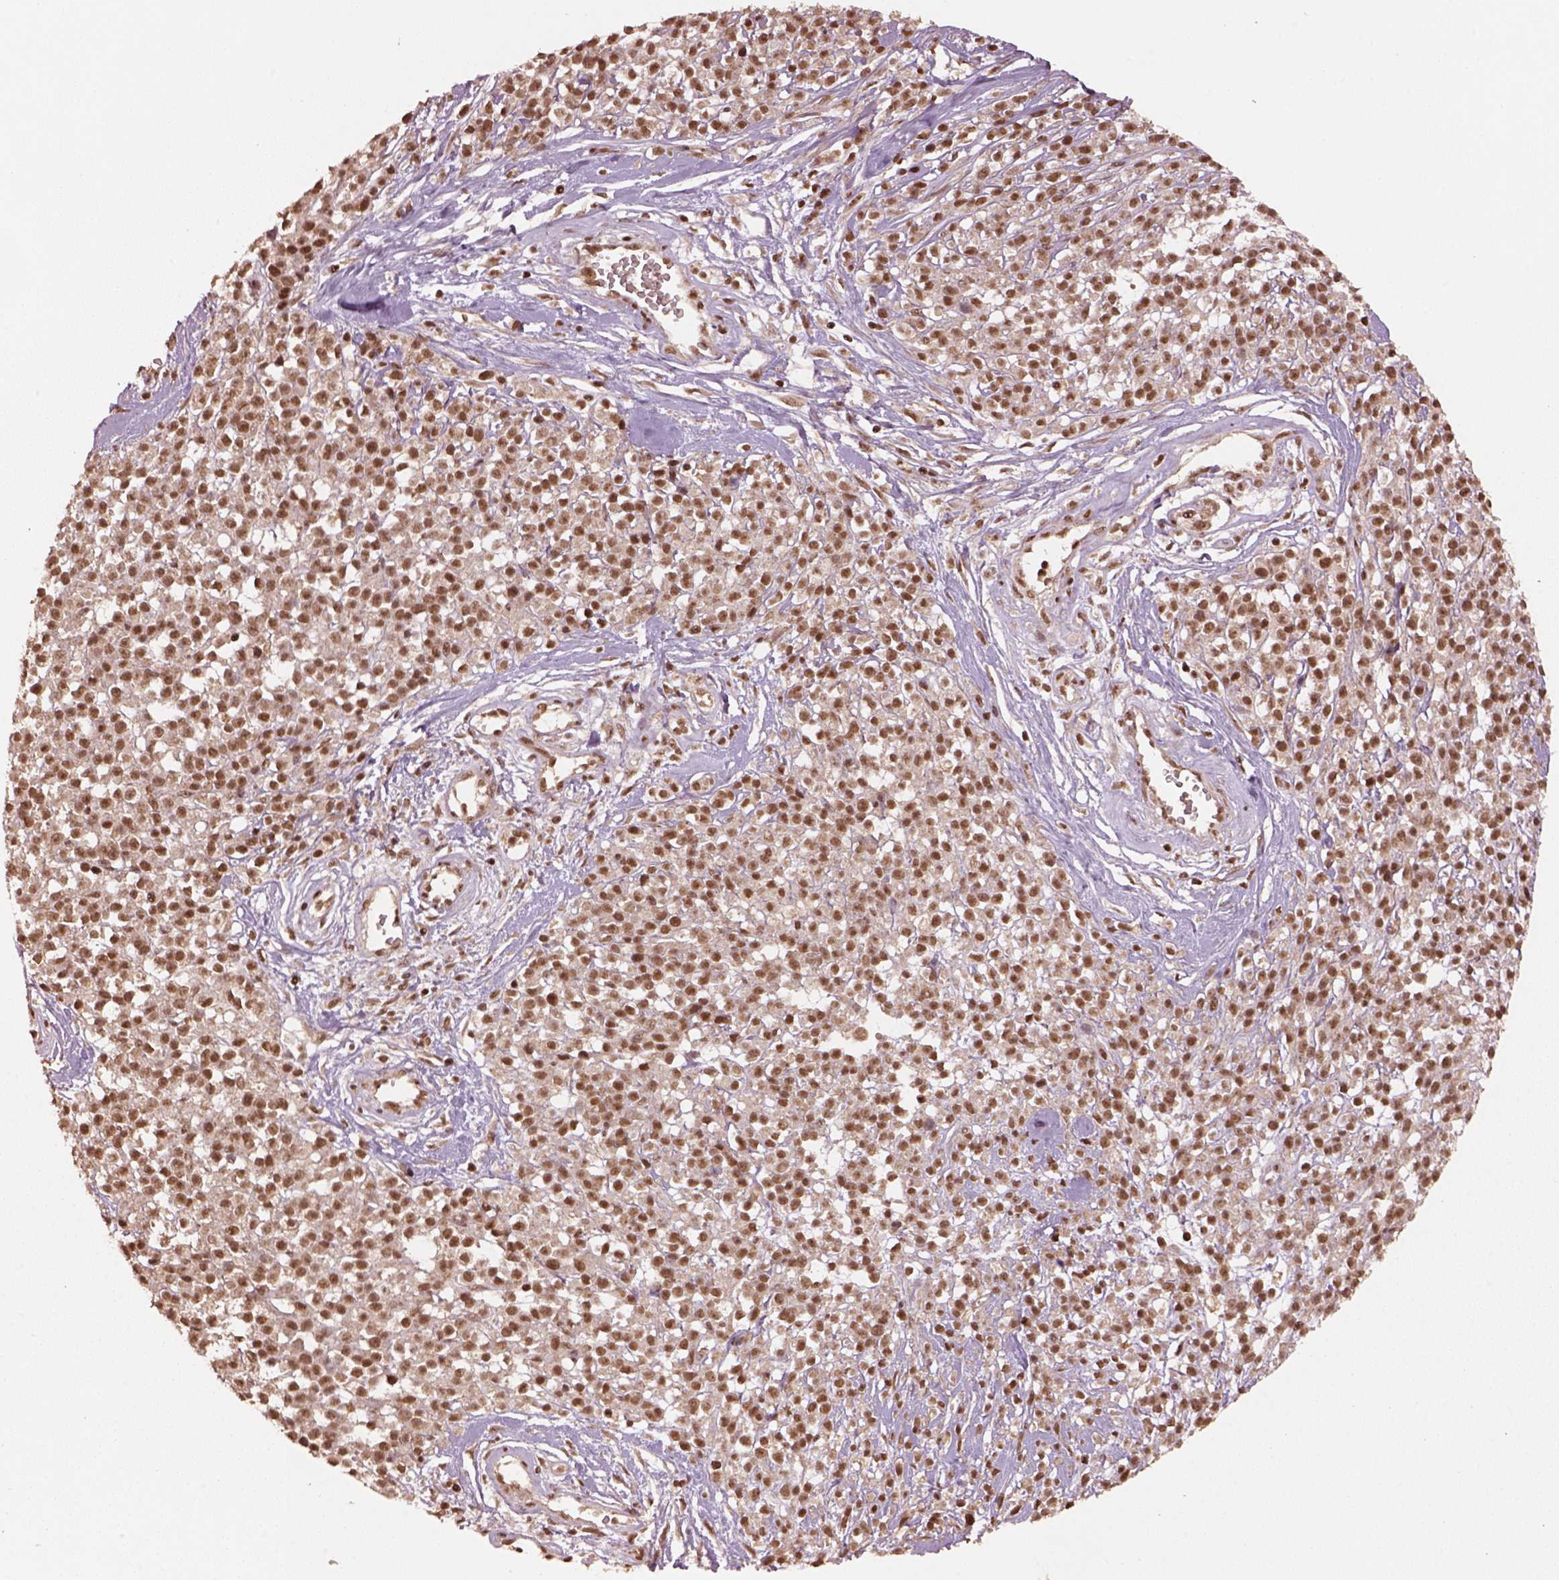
{"staining": {"intensity": "moderate", "quantity": ">75%", "location": "nuclear"}, "tissue": "melanoma", "cell_type": "Tumor cells", "image_type": "cancer", "snomed": [{"axis": "morphology", "description": "Malignant melanoma, NOS"}, {"axis": "topography", "description": "Skin"}, {"axis": "topography", "description": "Skin of trunk"}], "caption": "Brown immunohistochemical staining in malignant melanoma demonstrates moderate nuclear expression in approximately >75% of tumor cells.", "gene": "BRD9", "patient": {"sex": "male", "age": 74}}